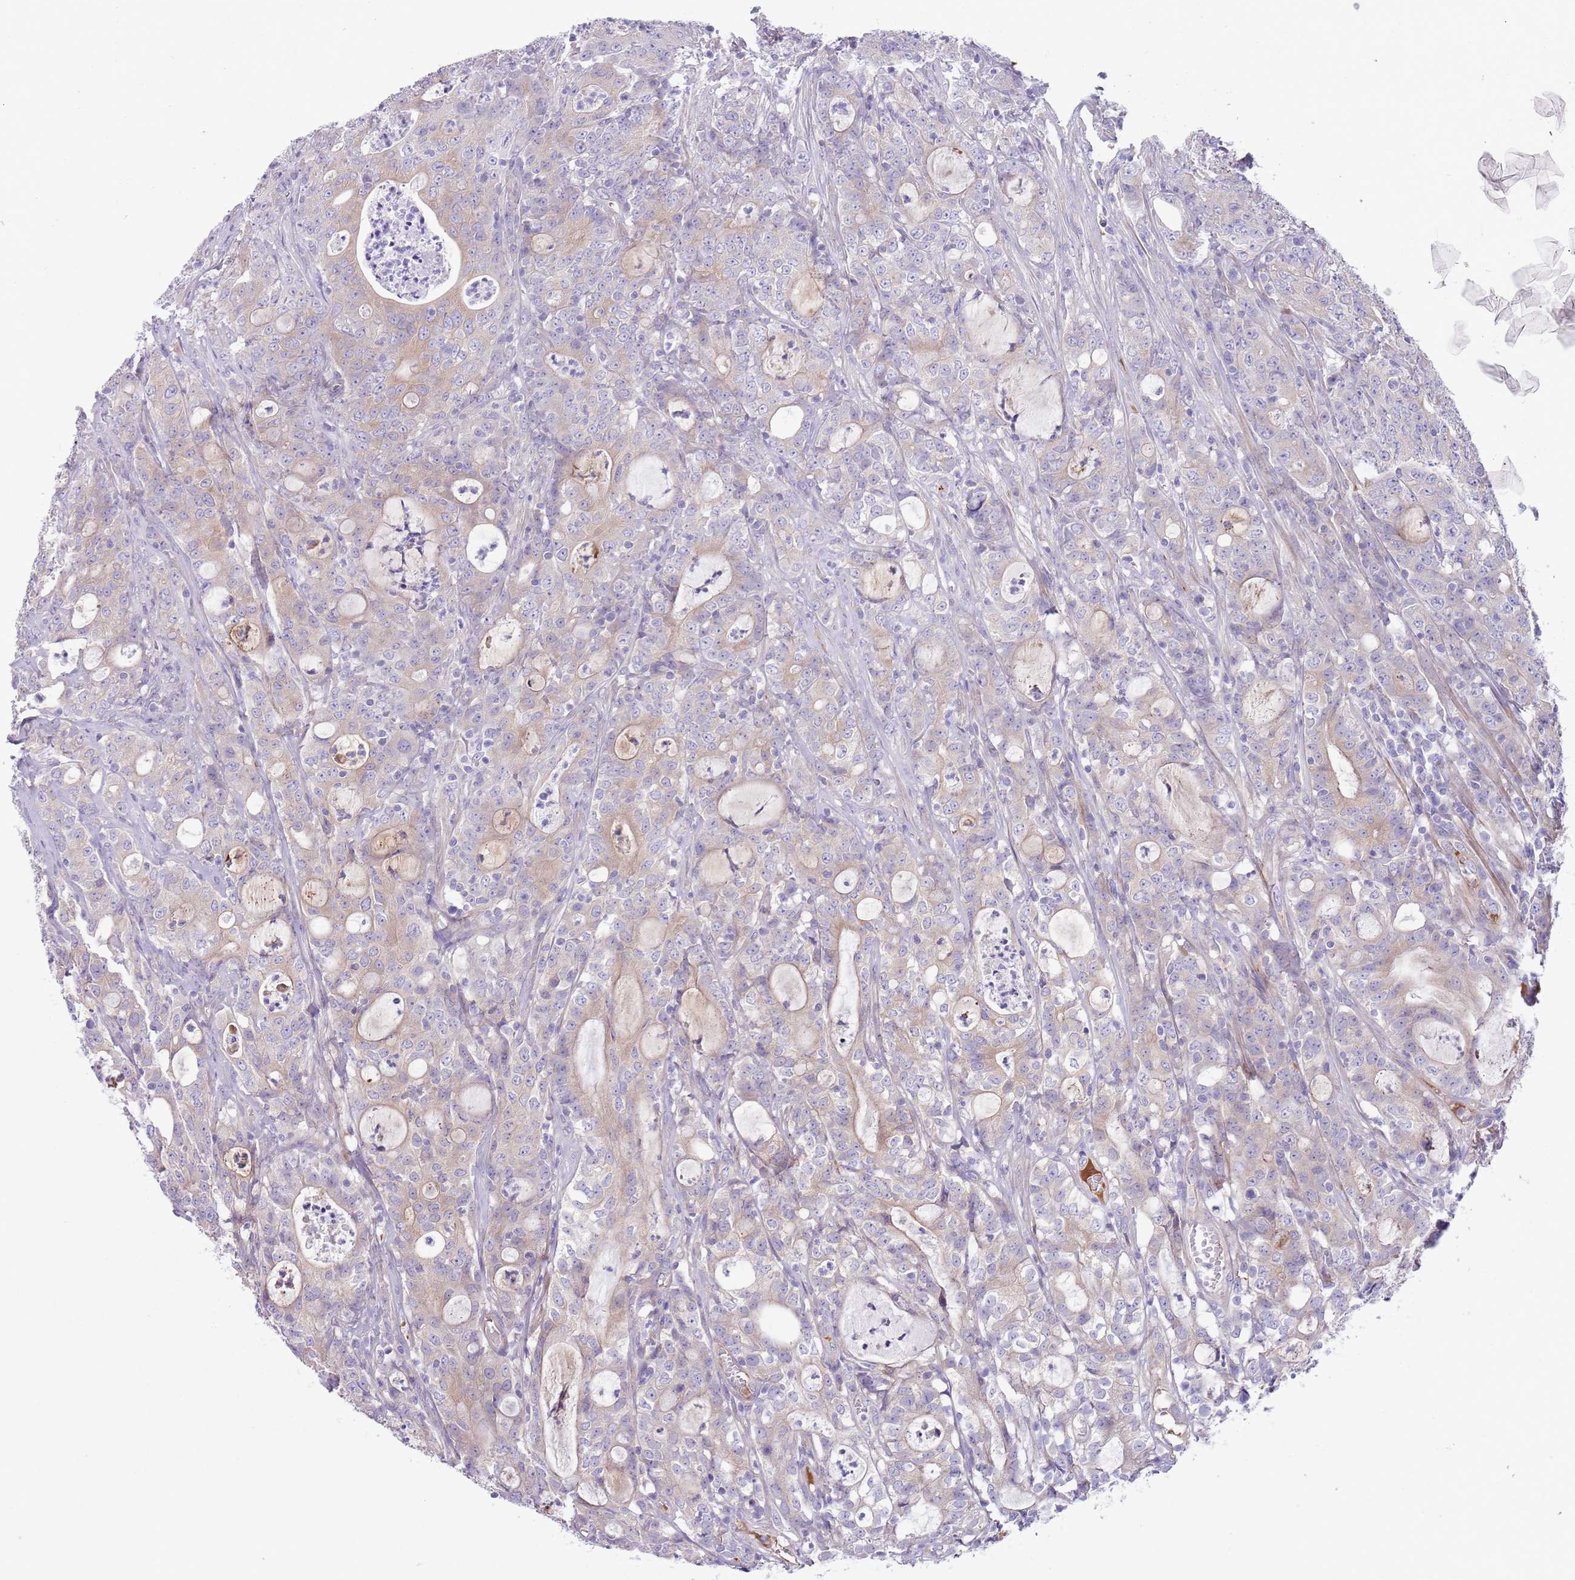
{"staining": {"intensity": "negative", "quantity": "none", "location": "none"}, "tissue": "colorectal cancer", "cell_type": "Tumor cells", "image_type": "cancer", "snomed": [{"axis": "morphology", "description": "Adenocarcinoma, NOS"}, {"axis": "topography", "description": "Colon"}], "caption": "Tumor cells are negative for protein expression in human colorectal adenocarcinoma.", "gene": "CFH", "patient": {"sex": "male", "age": 83}}